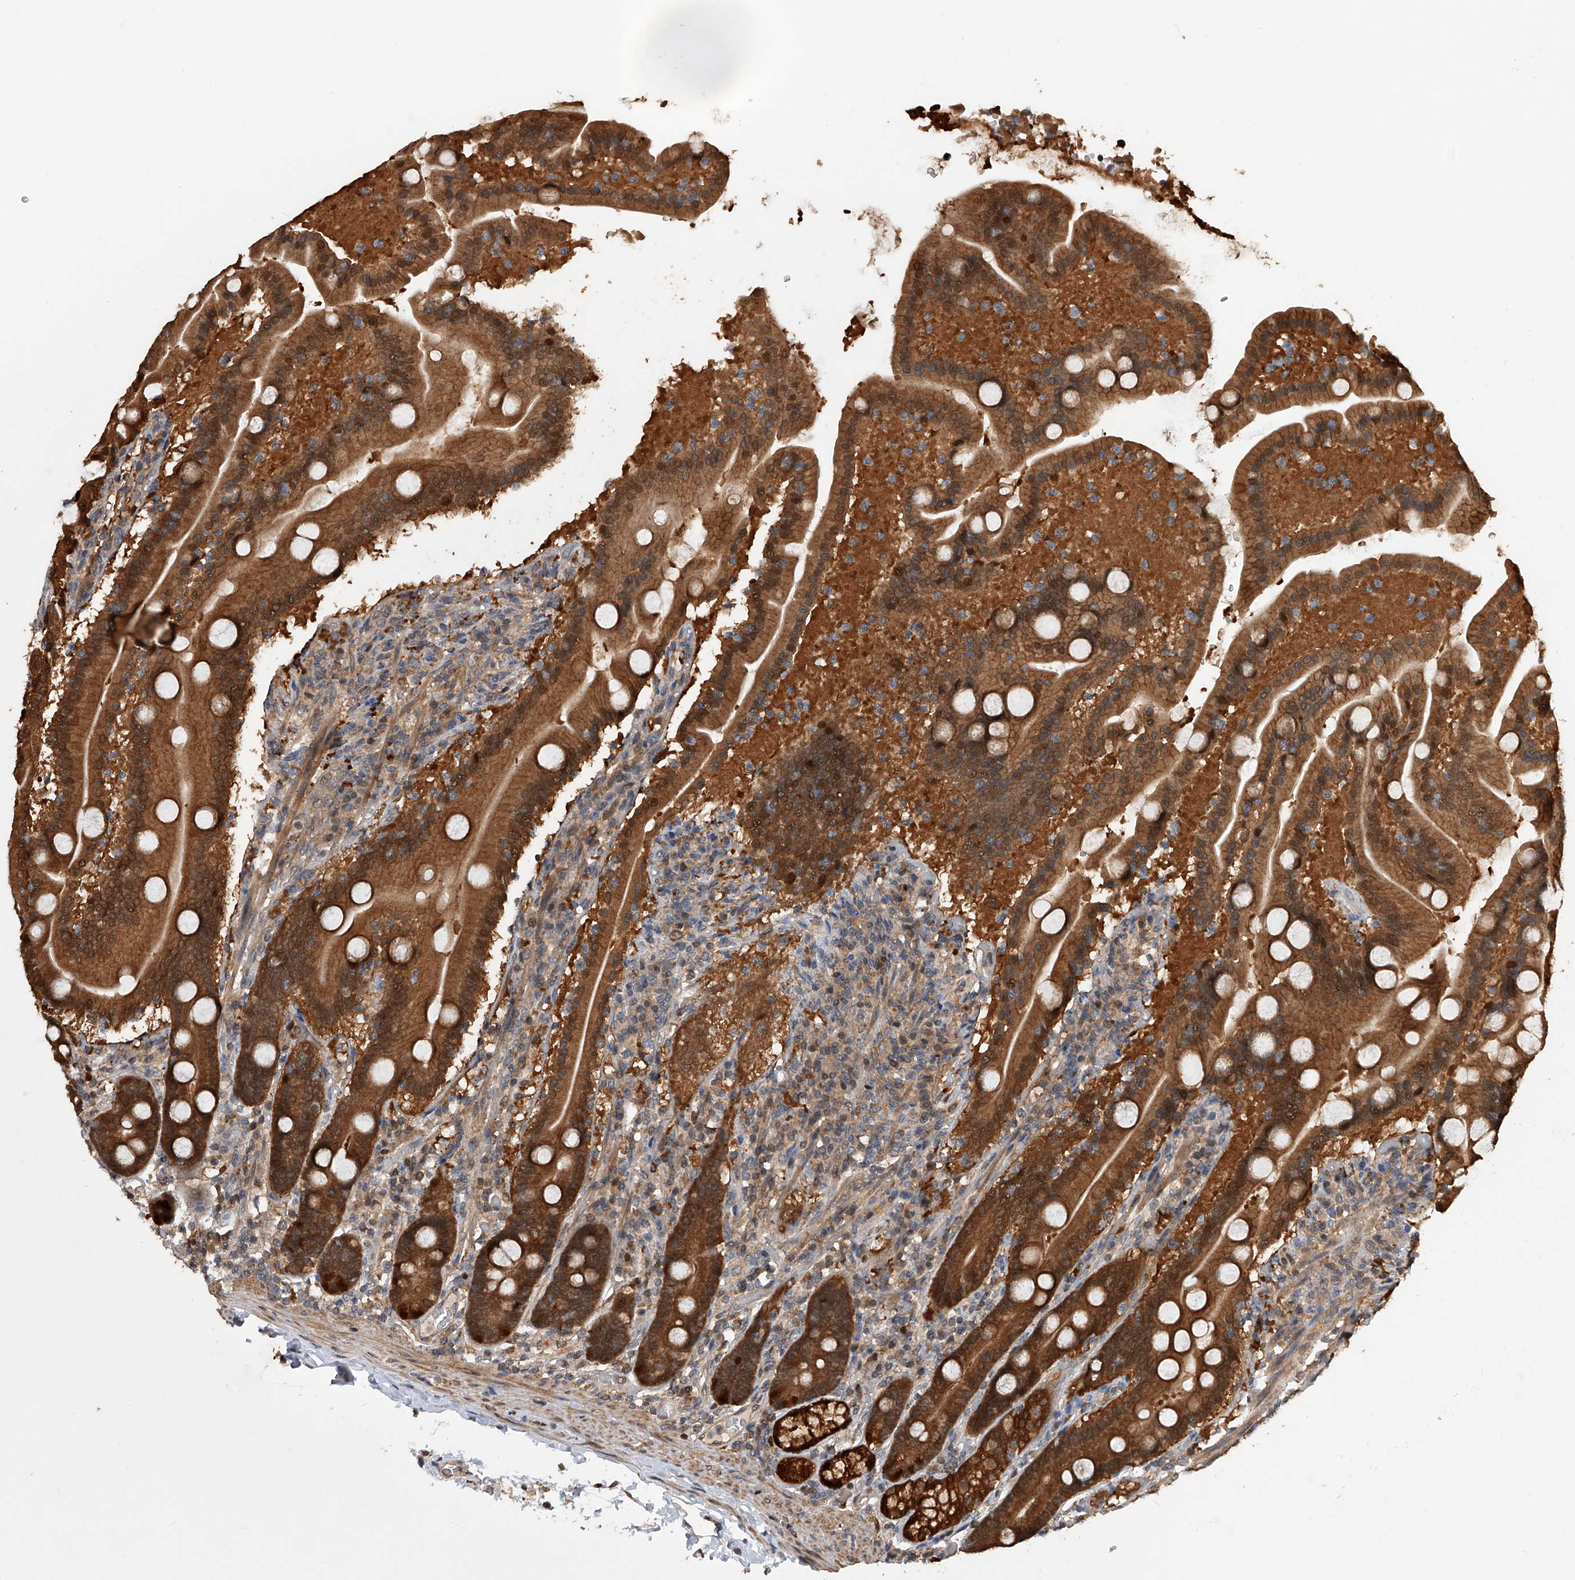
{"staining": {"intensity": "strong", "quantity": ">75%", "location": "cytoplasmic/membranous,nuclear"}, "tissue": "duodenum", "cell_type": "Glandular cells", "image_type": "normal", "snomed": [{"axis": "morphology", "description": "Normal tissue, NOS"}, {"axis": "topography", "description": "Duodenum"}], "caption": "Glandular cells show high levels of strong cytoplasmic/membranous,nuclear expression in approximately >75% of cells in unremarkable human duodenum.", "gene": "GMDS", "patient": {"sex": "male", "age": 55}}